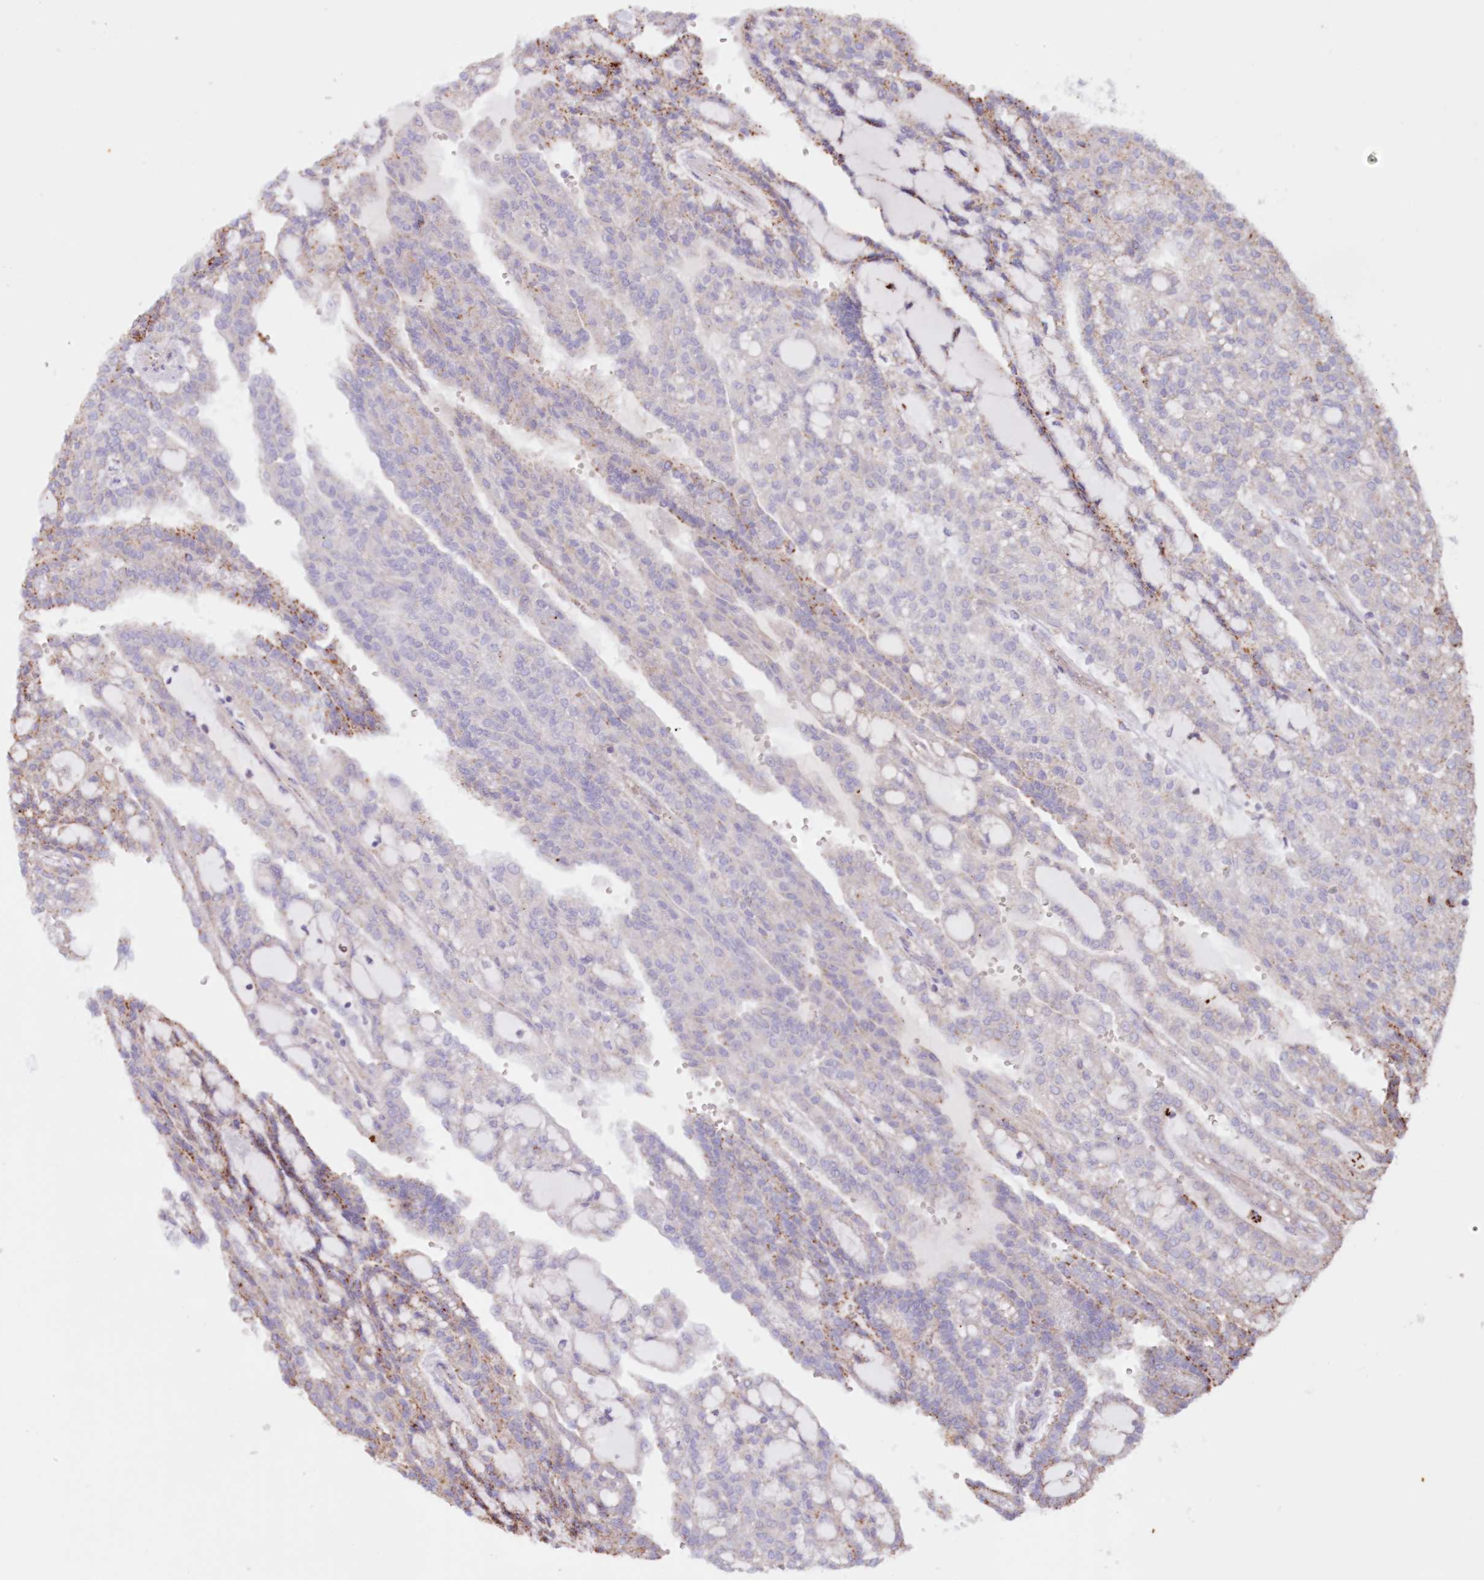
{"staining": {"intensity": "moderate", "quantity": "<25%", "location": "cytoplasmic/membranous"}, "tissue": "renal cancer", "cell_type": "Tumor cells", "image_type": "cancer", "snomed": [{"axis": "morphology", "description": "Adenocarcinoma, NOS"}, {"axis": "topography", "description": "Kidney"}], "caption": "Immunohistochemistry (IHC) of human renal cancer exhibits low levels of moderate cytoplasmic/membranous positivity in about <25% of tumor cells.", "gene": "TPP1", "patient": {"sex": "male", "age": 63}}